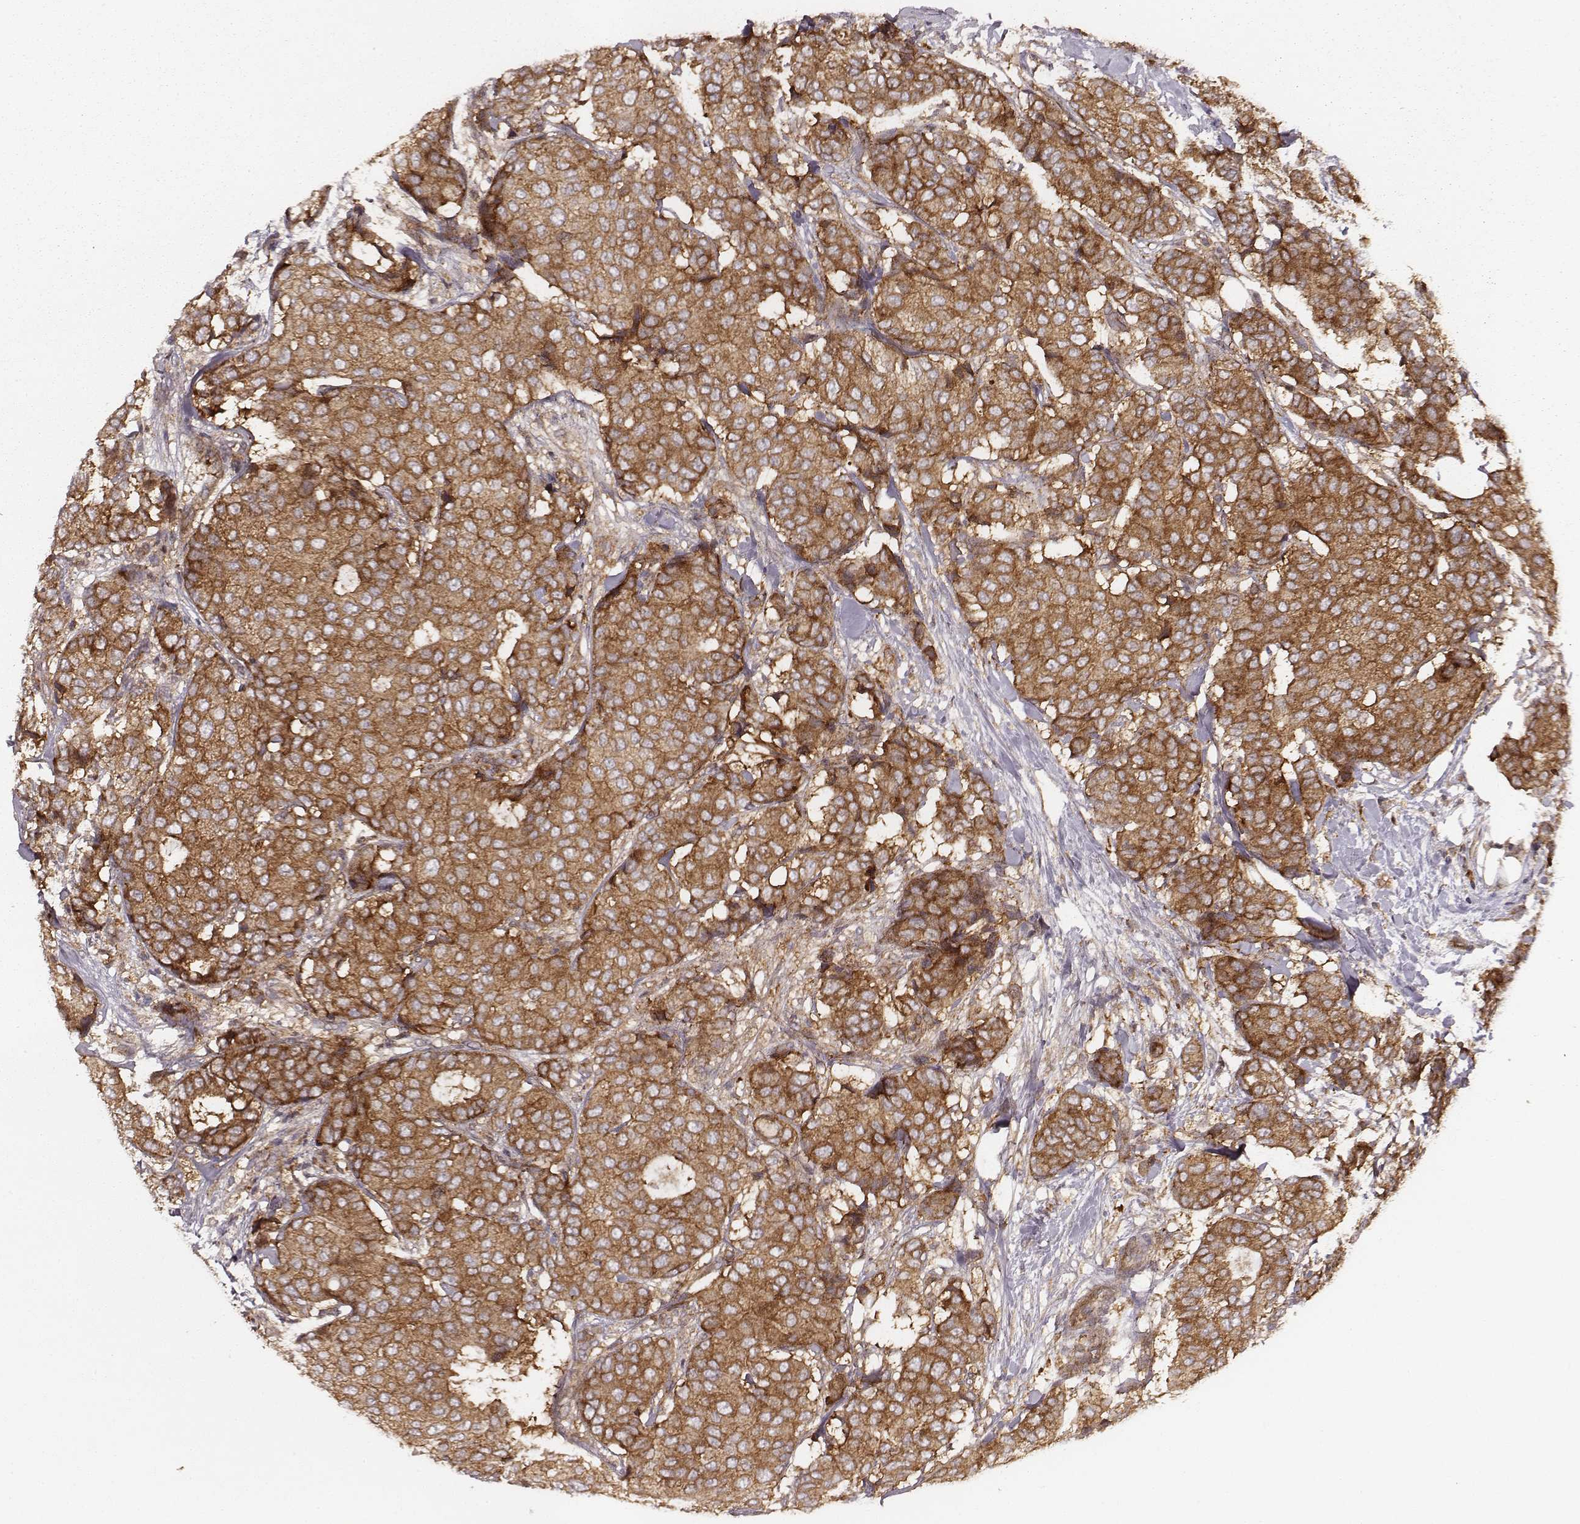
{"staining": {"intensity": "moderate", "quantity": ">75%", "location": "cytoplasmic/membranous"}, "tissue": "breast cancer", "cell_type": "Tumor cells", "image_type": "cancer", "snomed": [{"axis": "morphology", "description": "Duct carcinoma"}, {"axis": "topography", "description": "Breast"}], "caption": "There is medium levels of moderate cytoplasmic/membranous staining in tumor cells of breast cancer (infiltrating ductal carcinoma), as demonstrated by immunohistochemical staining (brown color).", "gene": "VPS26A", "patient": {"sex": "female", "age": 75}}